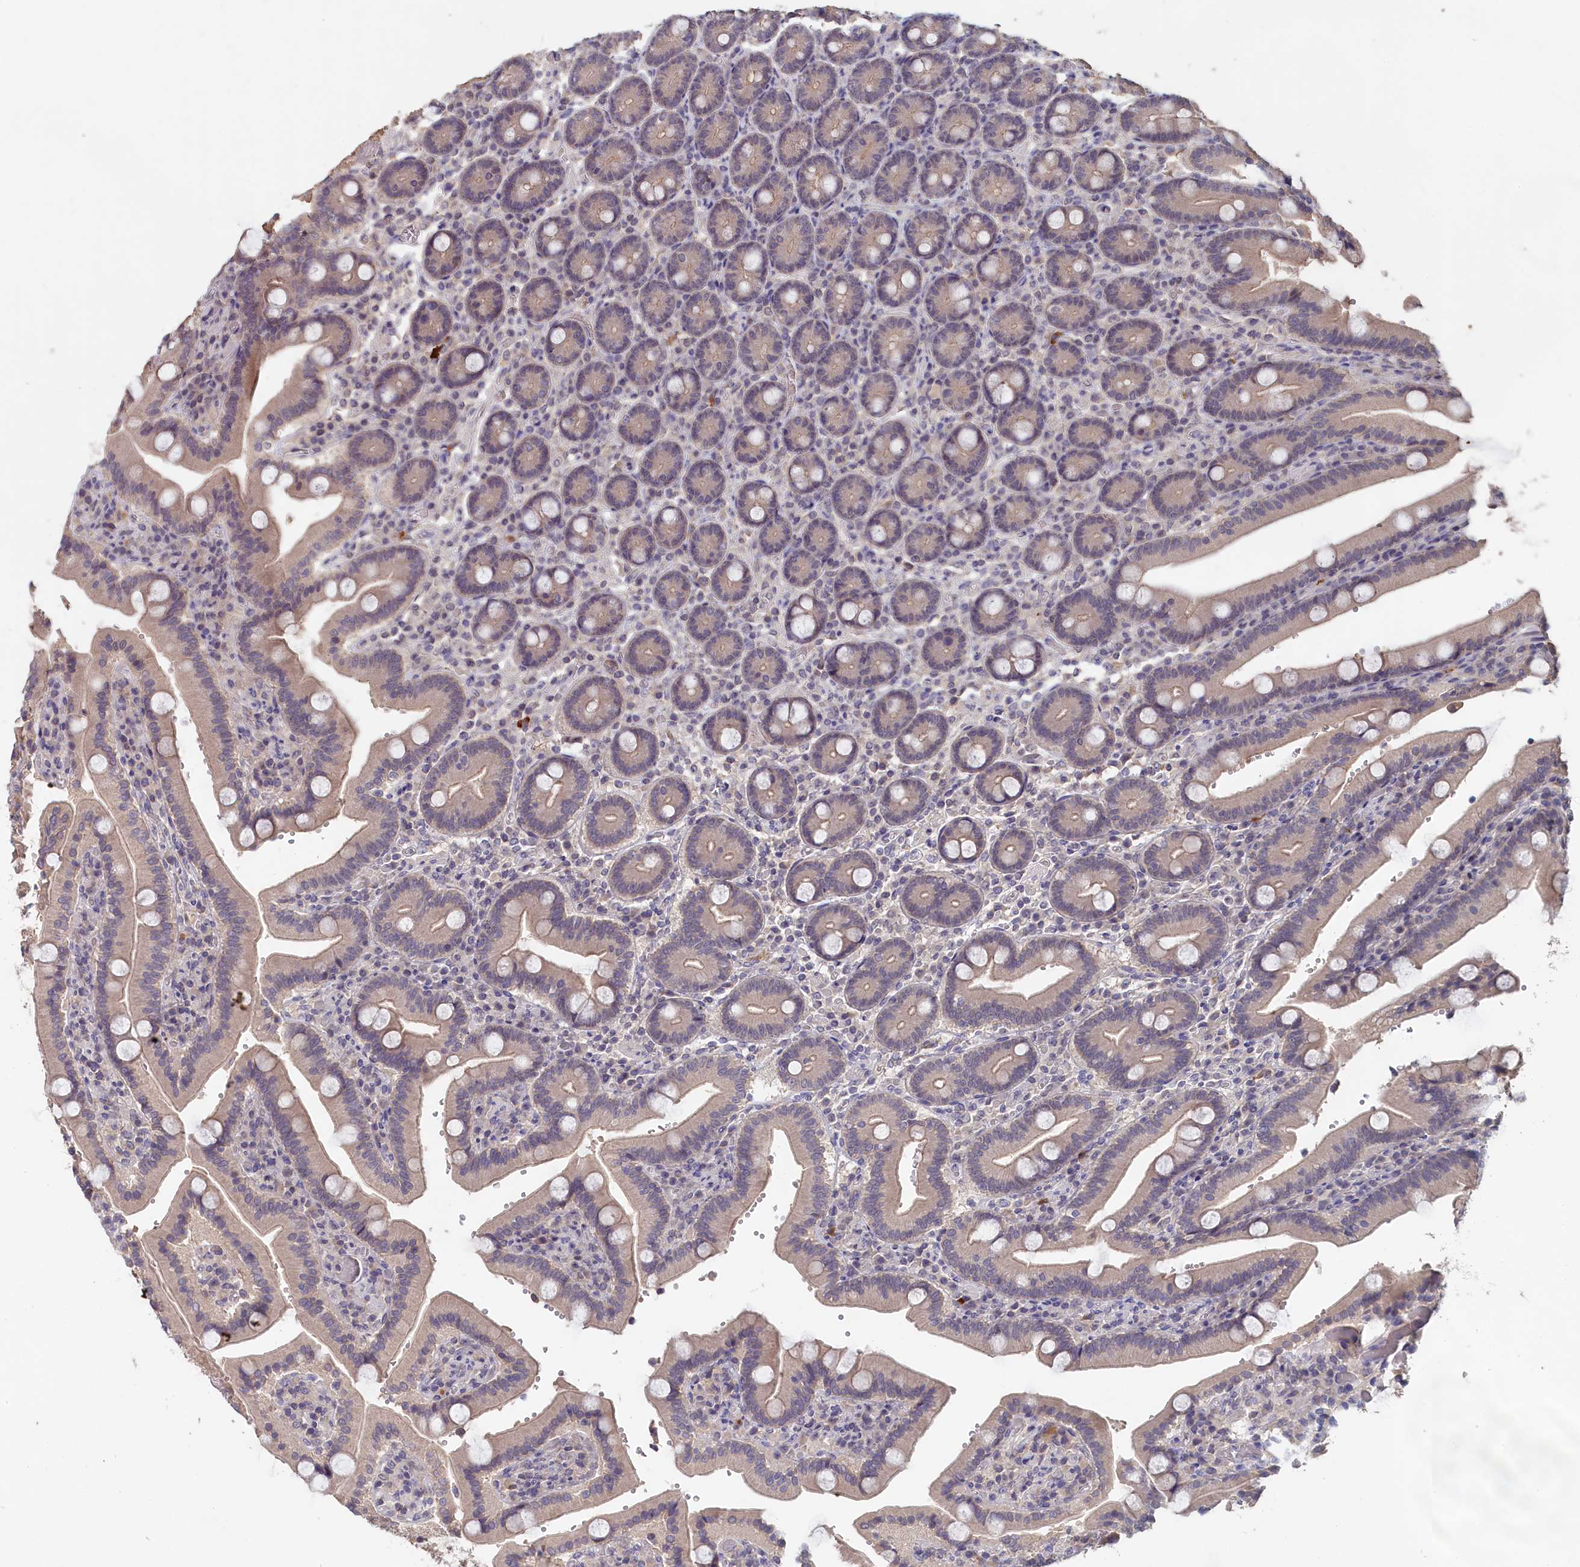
{"staining": {"intensity": "negative", "quantity": "none", "location": "none"}, "tissue": "duodenum", "cell_type": "Glandular cells", "image_type": "normal", "snomed": [{"axis": "morphology", "description": "Normal tissue, NOS"}, {"axis": "topography", "description": "Duodenum"}], "caption": "This is a photomicrograph of IHC staining of normal duodenum, which shows no positivity in glandular cells. The staining is performed using DAB brown chromogen with nuclei counter-stained in using hematoxylin.", "gene": "CELF5", "patient": {"sex": "female", "age": 62}}